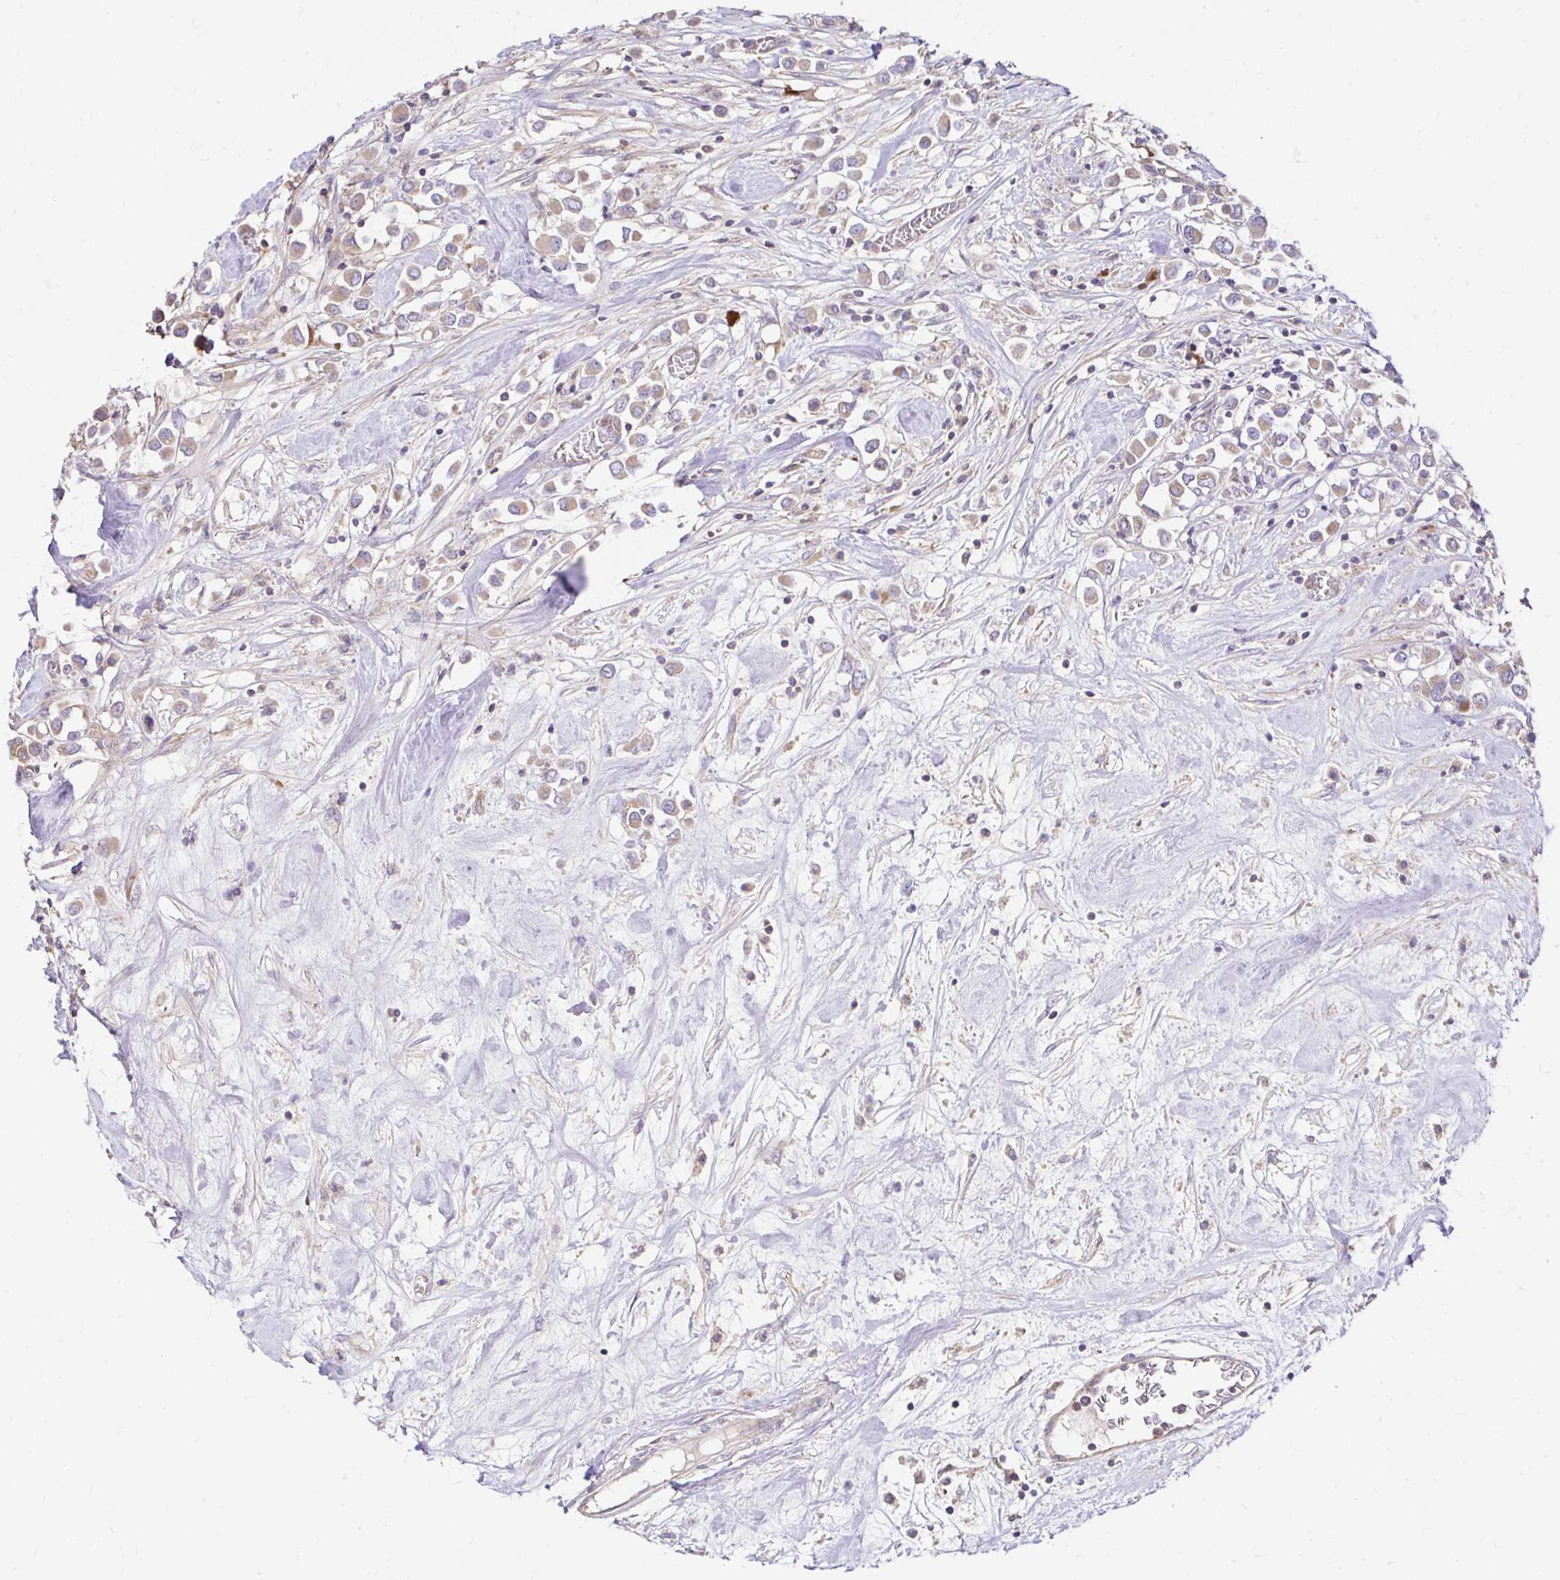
{"staining": {"intensity": "weak", "quantity": "25%-75%", "location": "cytoplasmic/membranous"}, "tissue": "breast cancer", "cell_type": "Tumor cells", "image_type": "cancer", "snomed": [{"axis": "morphology", "description": "Duct carcinoma"}, {"axis": "topography", "description": "Breast"}], "caption": "Immunohistochemical staining of human breast cancer (invasive ductal carcinoma) displays low levels of weak cytoplasmic/membranous protein expression in about 25%-75% of tumor cells.", "gene": "ITGA2", "patient": {"sex": "female", "age": 61}}